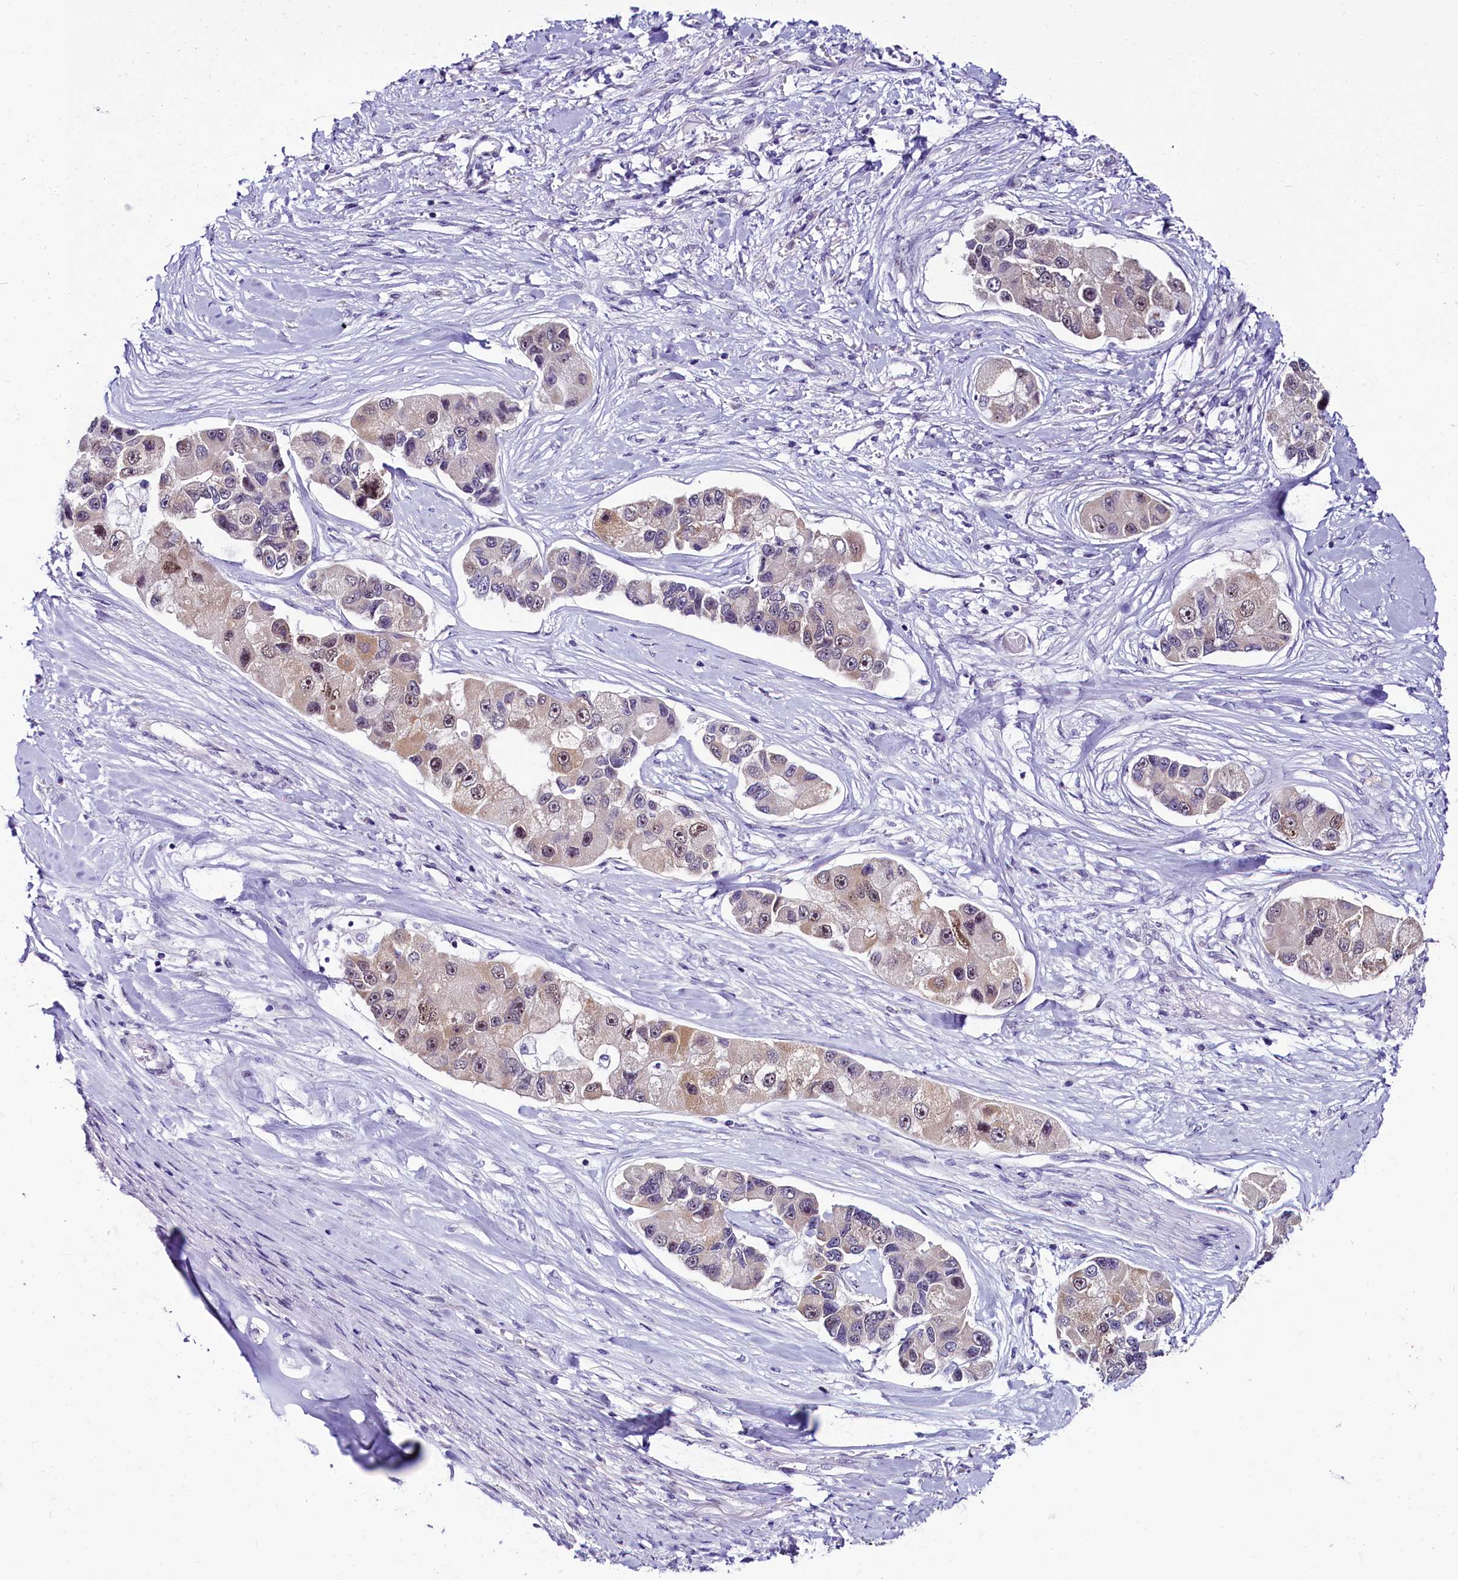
{"staining": {"intensity": "weak", "quantity": "<25%", "location": "nuclear"}, "tissue": "lung cancer", "cell_type": "Tumor cells", "image_type": "cancer", "snomed": [{"axis": "morphology", "description": "Adenocarcinoma, NOS"}, {"axis": "topography", "description": "Lung"}], "caption": "The histopathology image demonstrates no staining of tumor cells in lung cancer (adenocarcinoma). (Brightfield microscopy of DAB immunohistochemistry (IHC) at high magnification).", "gene": "CCDC106", "patient": {"sex": "female", "age": 54}}